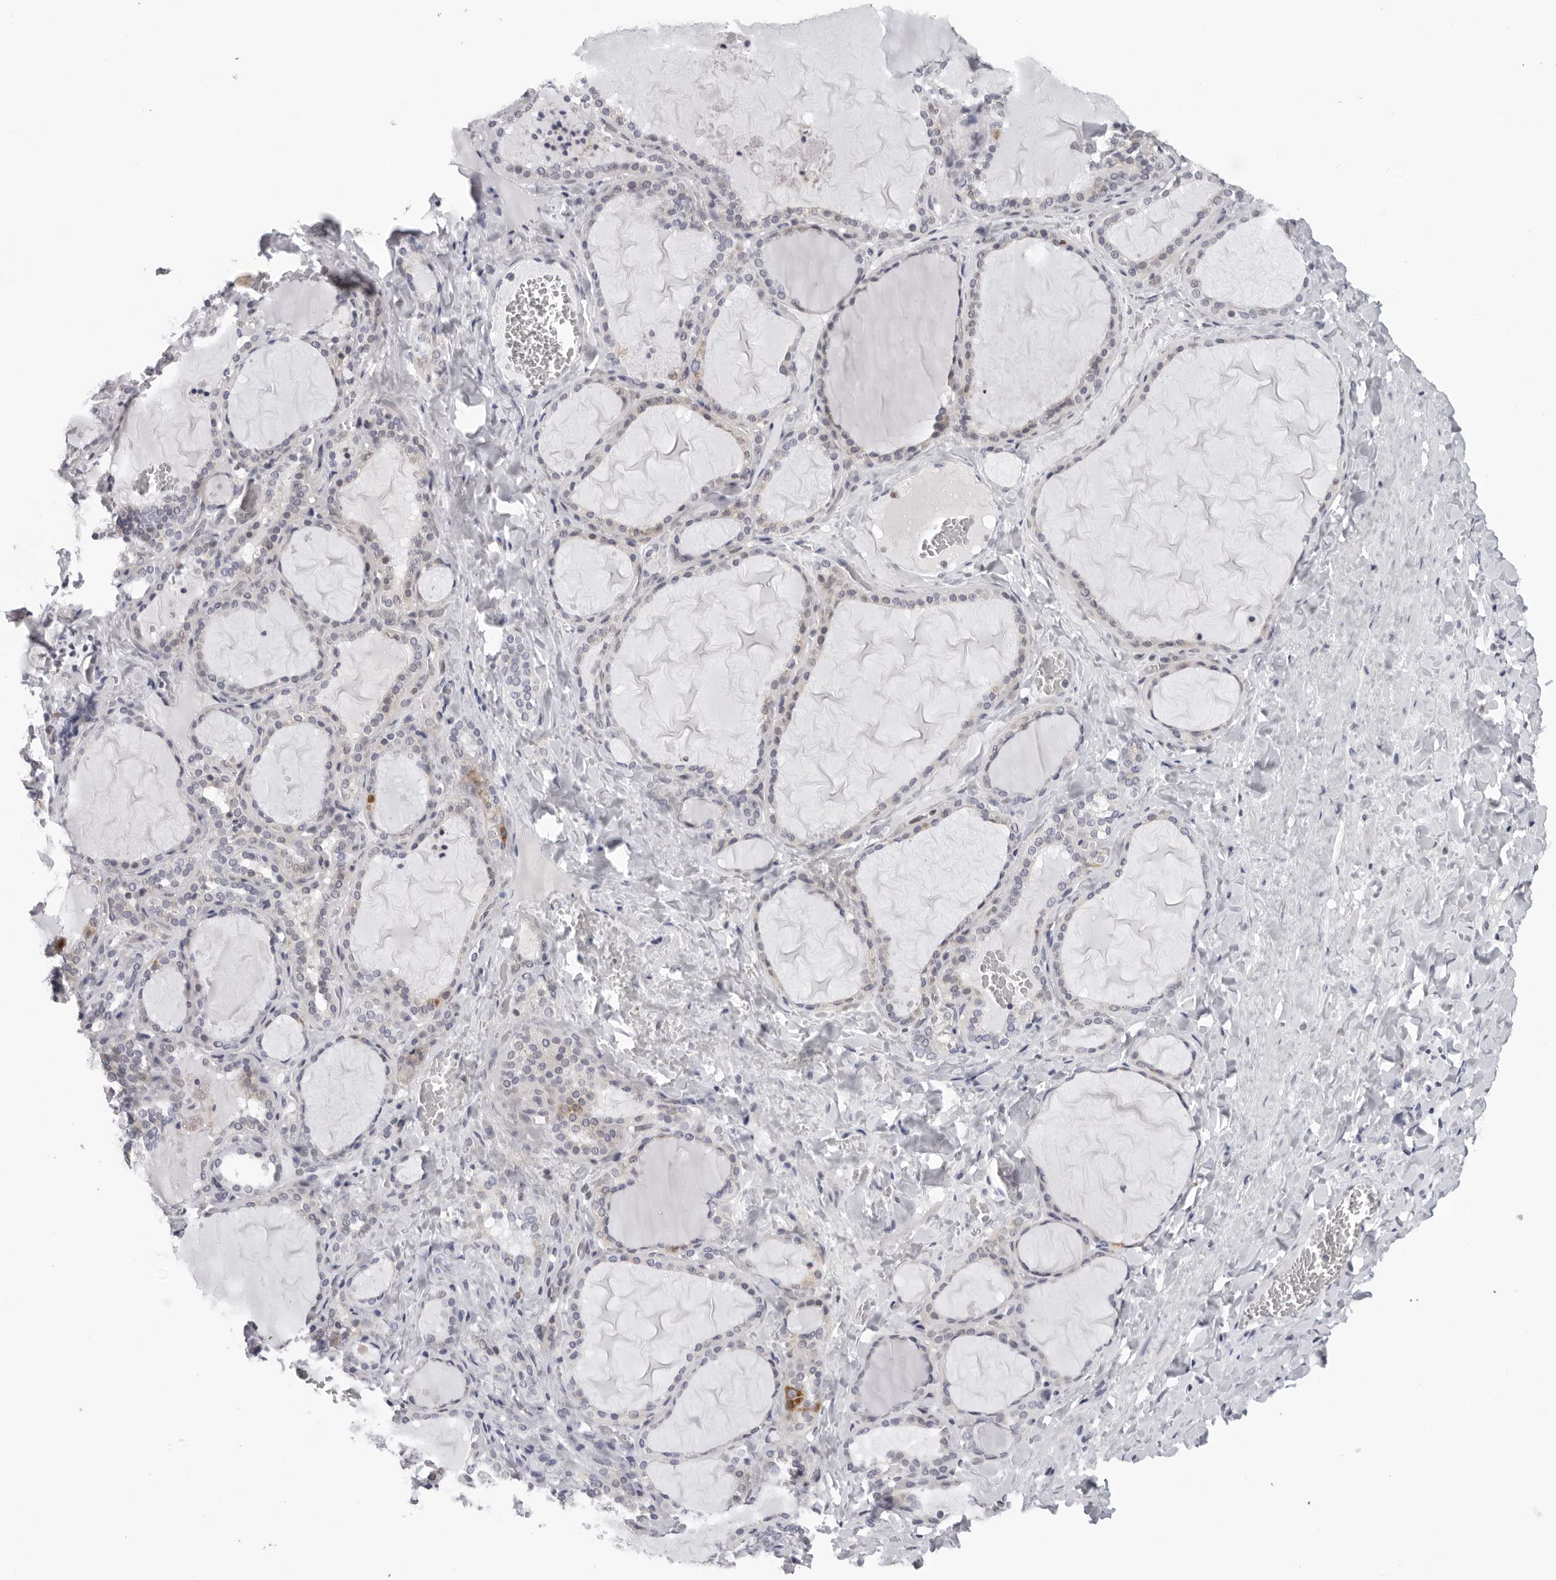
{"staining": {"intensity": "negative", "quantity": "none", "location": "none"}, "tissue": "thyroid gland", "cell_type": "Glandular cells", "image_type": "normal", "snomed": [{"axis": "morphology", "description": "Normal tissue, NOS"}, {"axis": "topography", "description": "Thyroid gland"}], "caption": "Immunohistochemical staining of unremarkable human thyroid gland demonstrates no significant positivity in glandular cells.", "gene": "CPT2", "patient": {"sex": "female", "age": 22}}